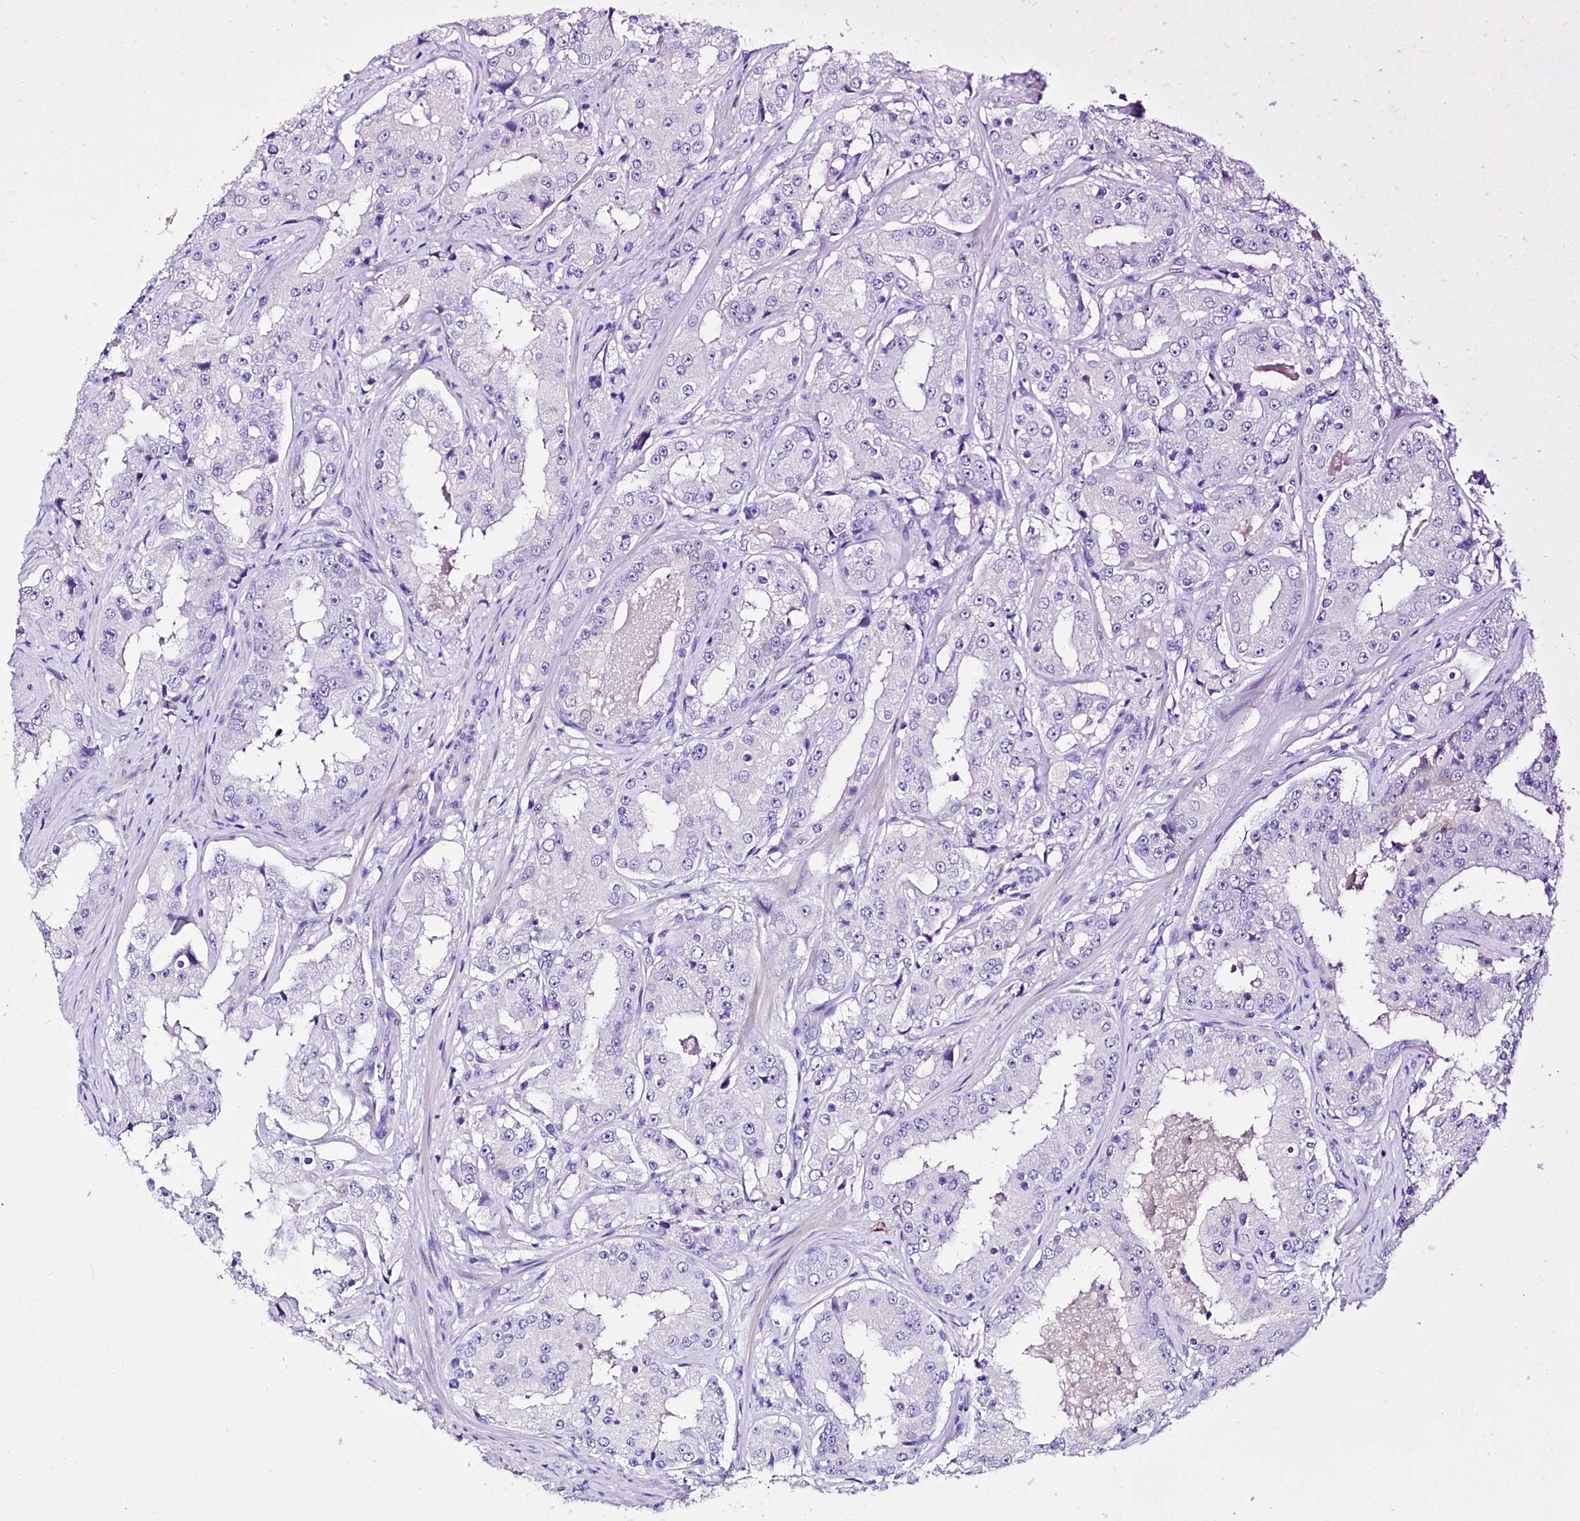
{"staining": {"intensity": "negative", "quantity": "none", "location": "none"}, "tissue": "prostate cancer", "cell_type": "Tumor cells", "image_type": "cancer", "snomed": [{"axis": "morphology", "description": "Adenocarcinoma, High grade"}, {"axis": "topography", "description": "Prostate"}], "caption": "Protein analysis of prostate cancer (high-grade adenocarcinoma) shows no significant expression in tumor cells.", "gene": "A2ML1", "patient": {"sex": "male", "age": 73}}